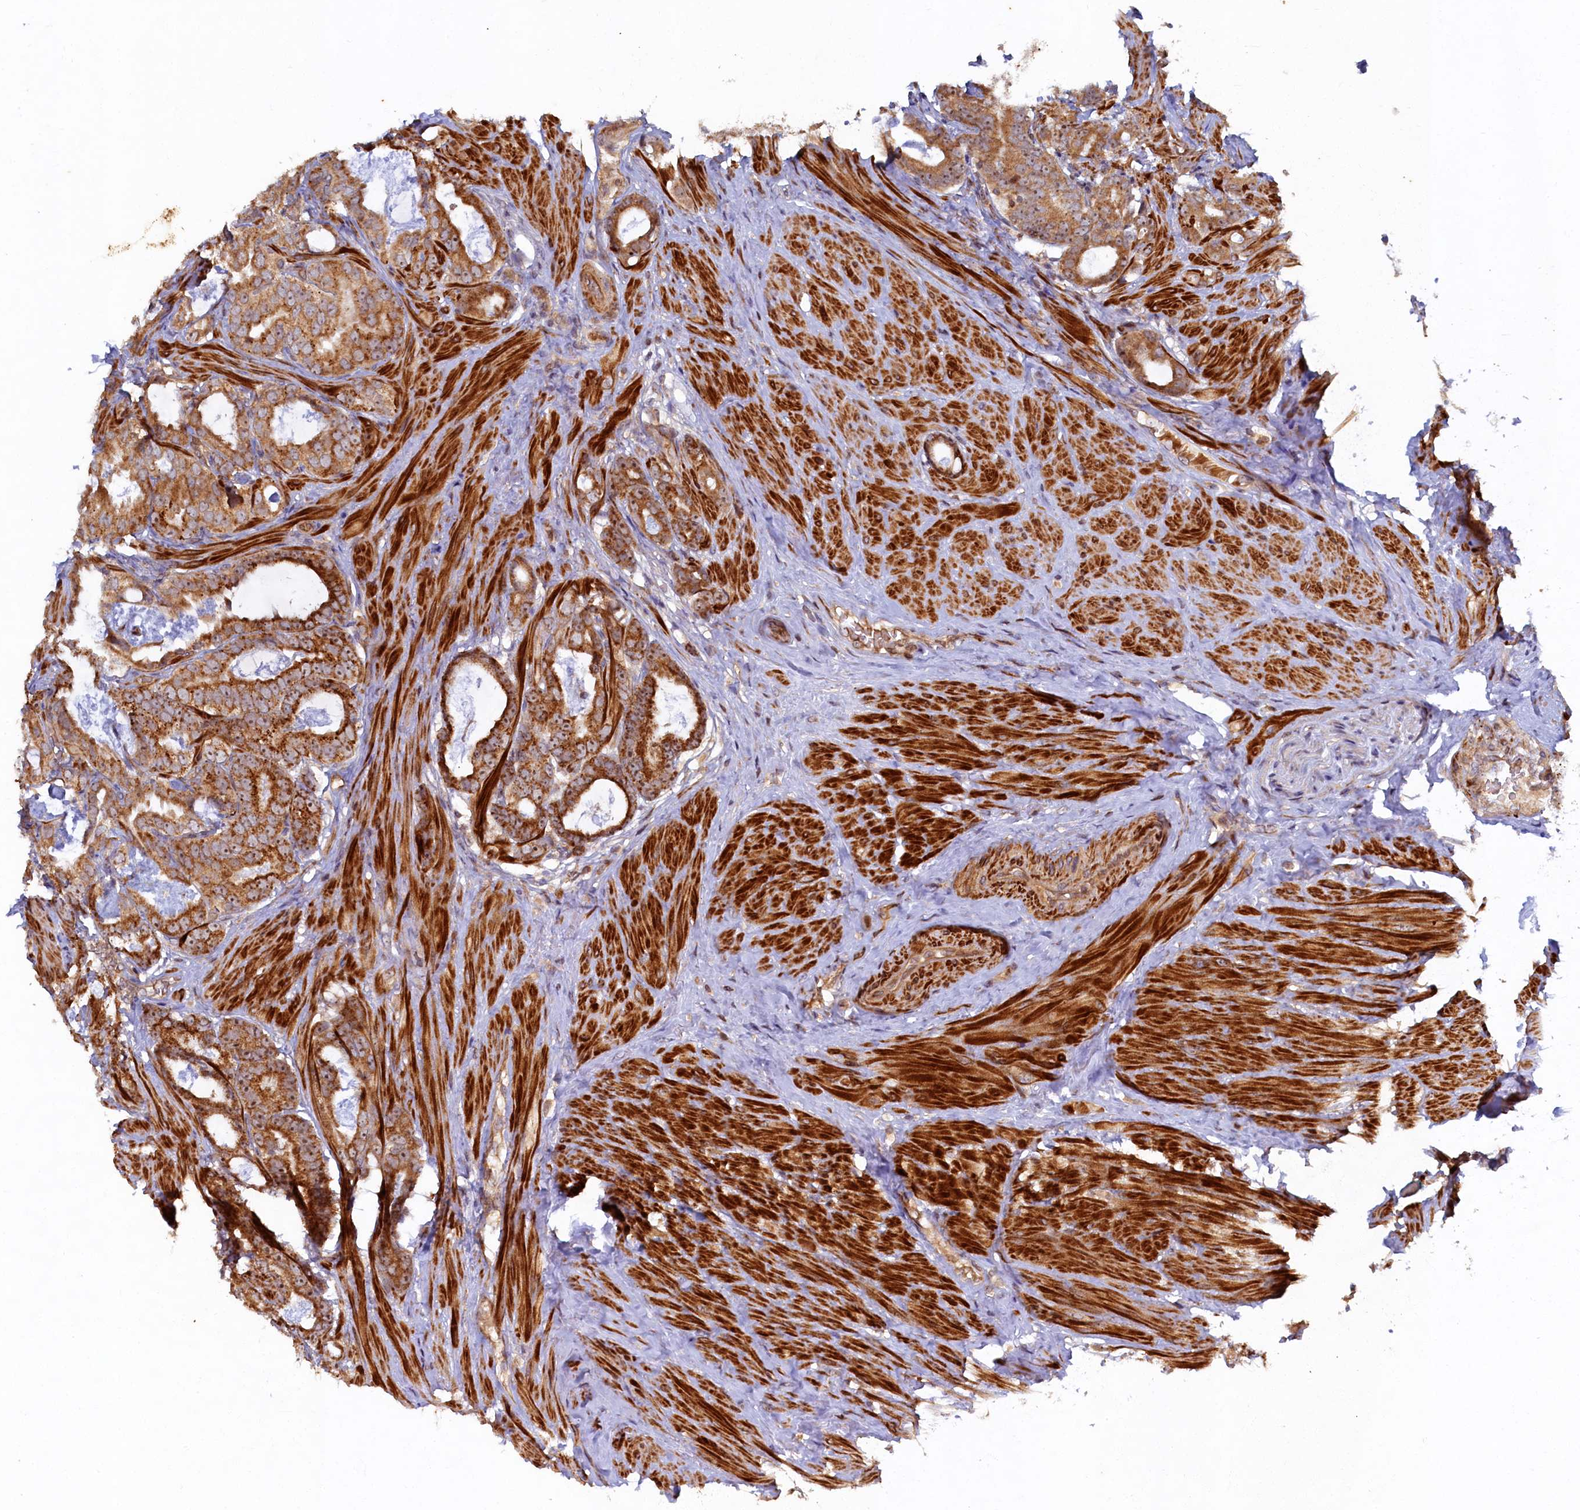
{"staining": {"intensity": "moderate", "quantity": ">75%", "location": "cytoplasmic/membranous,nuclear"}, "tissue": "prostate cancer", "cell_type": "Tumor cells", "image_type": "cancer", "snomed": [{"axis": "morphology", "description": "Adenocarcinoma, Low grade"}, {"axis": "topography", "description": "Prostate"}], "caption": "An image of human prostate cancer (low-grade adenocarcinoma) stained for a protein demonstrates moderate cytoplasmic/membranous and nuclear brown staining in tumor cells.", "gene": "CEP20", "patient": {"sex": "male", "age": 71}}